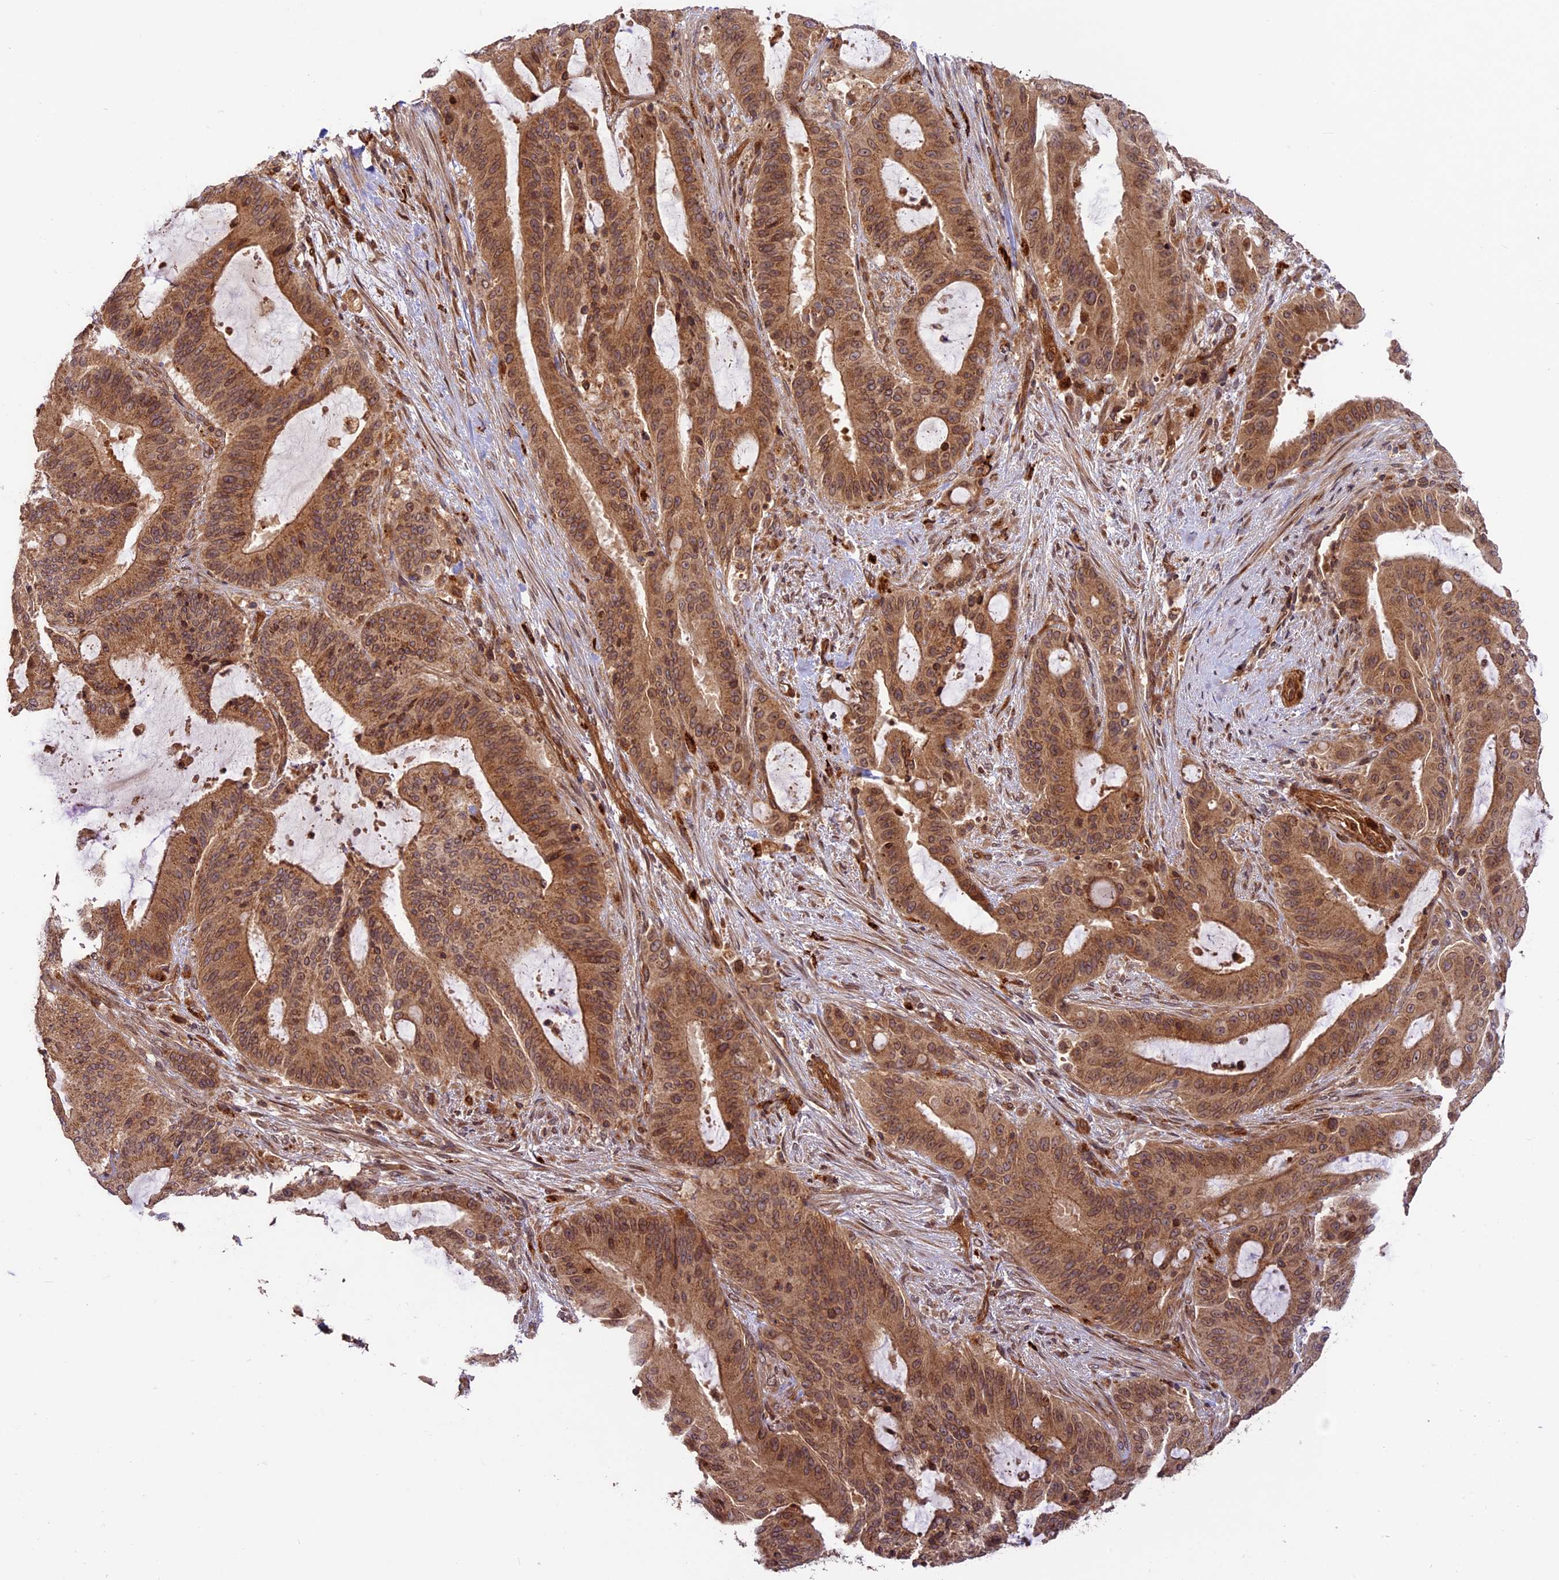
{"staining": {"intensity": "moderate", "quantity": ">75%", "location": "cytoplasmic/membranous,nuclear"}, "tissue": "liver cancer", "cell_type": "Tumor cells", "image_type": "cancer", "snomed": [{"axis": "morphology", "description": "Normal tissue, NOS"}, {"axis": "morphology", "description": "Cholangiocarcinoma"}, {"axis": "topography", "description": "Liver"}, {"axis": "topography", "description": "Peripheral nerve tissue"}], "caption": "Immunohistochemical staining of liver cancer exhibits medium levels of moderate cytoplasmic/membranous and nuclear protein expression in about >75% of tumor cells.", "gene": "DGKH", "patient": {"sex": "female", "age": 73}}